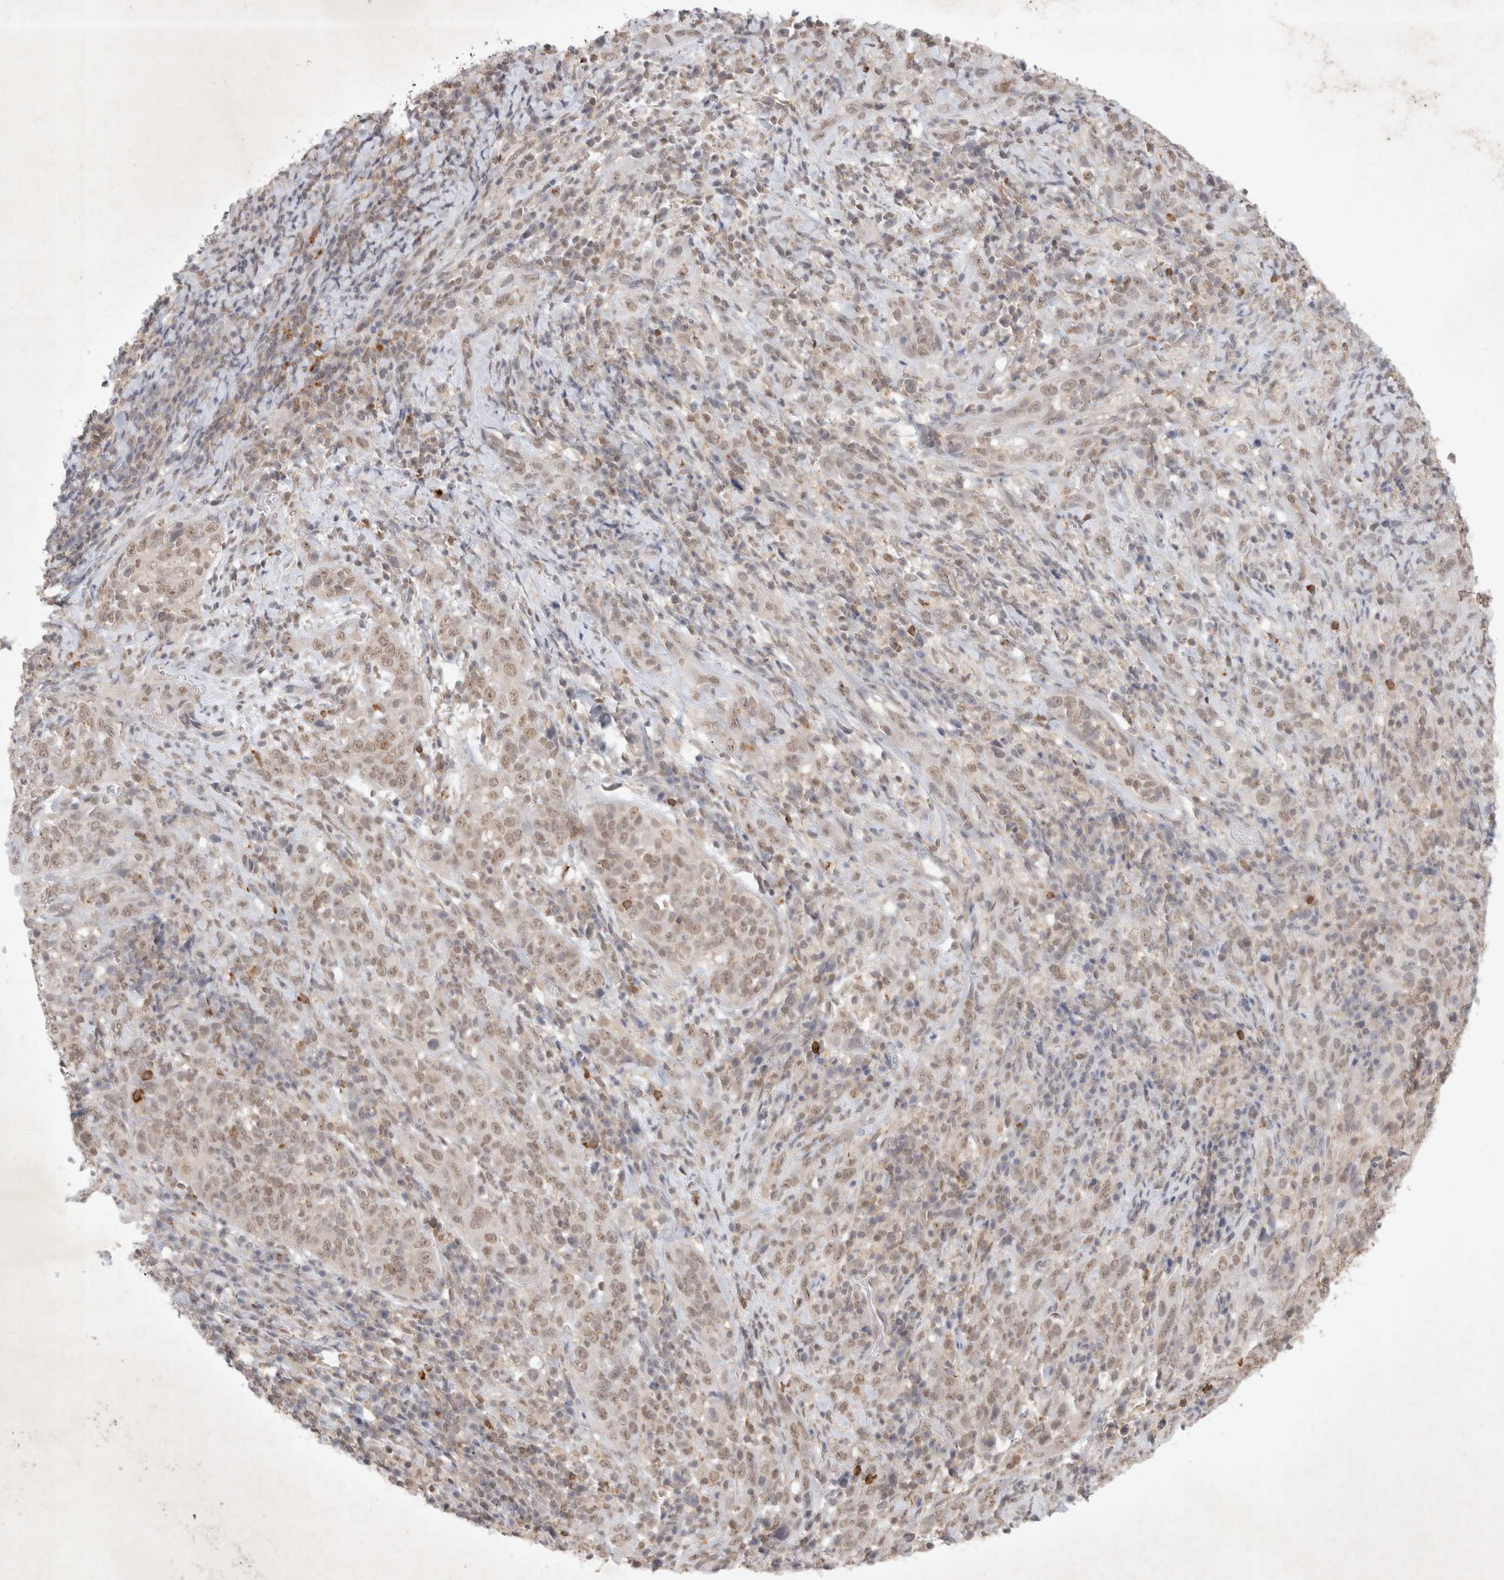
{"staining": {"intensity": "weak", "quantity": ">75%", "location": "nuclear"}, "tissue": "cervical cancer", "cell_type": "Tumor cells", "image_type": "cancer", "snomed": [{"axis": "morphology", "description": "Squamous cell carcinoma, NOS"}, {"axis": "topography", "description": "Cervix"}], "caption": "This is an image of IHC staining of squamous cell carcinoma (cervical), which shows weak expression in the nuclear of tumor cells.", "gene": "FBXO42", "patient": {"sex": "female", "age": 46}}